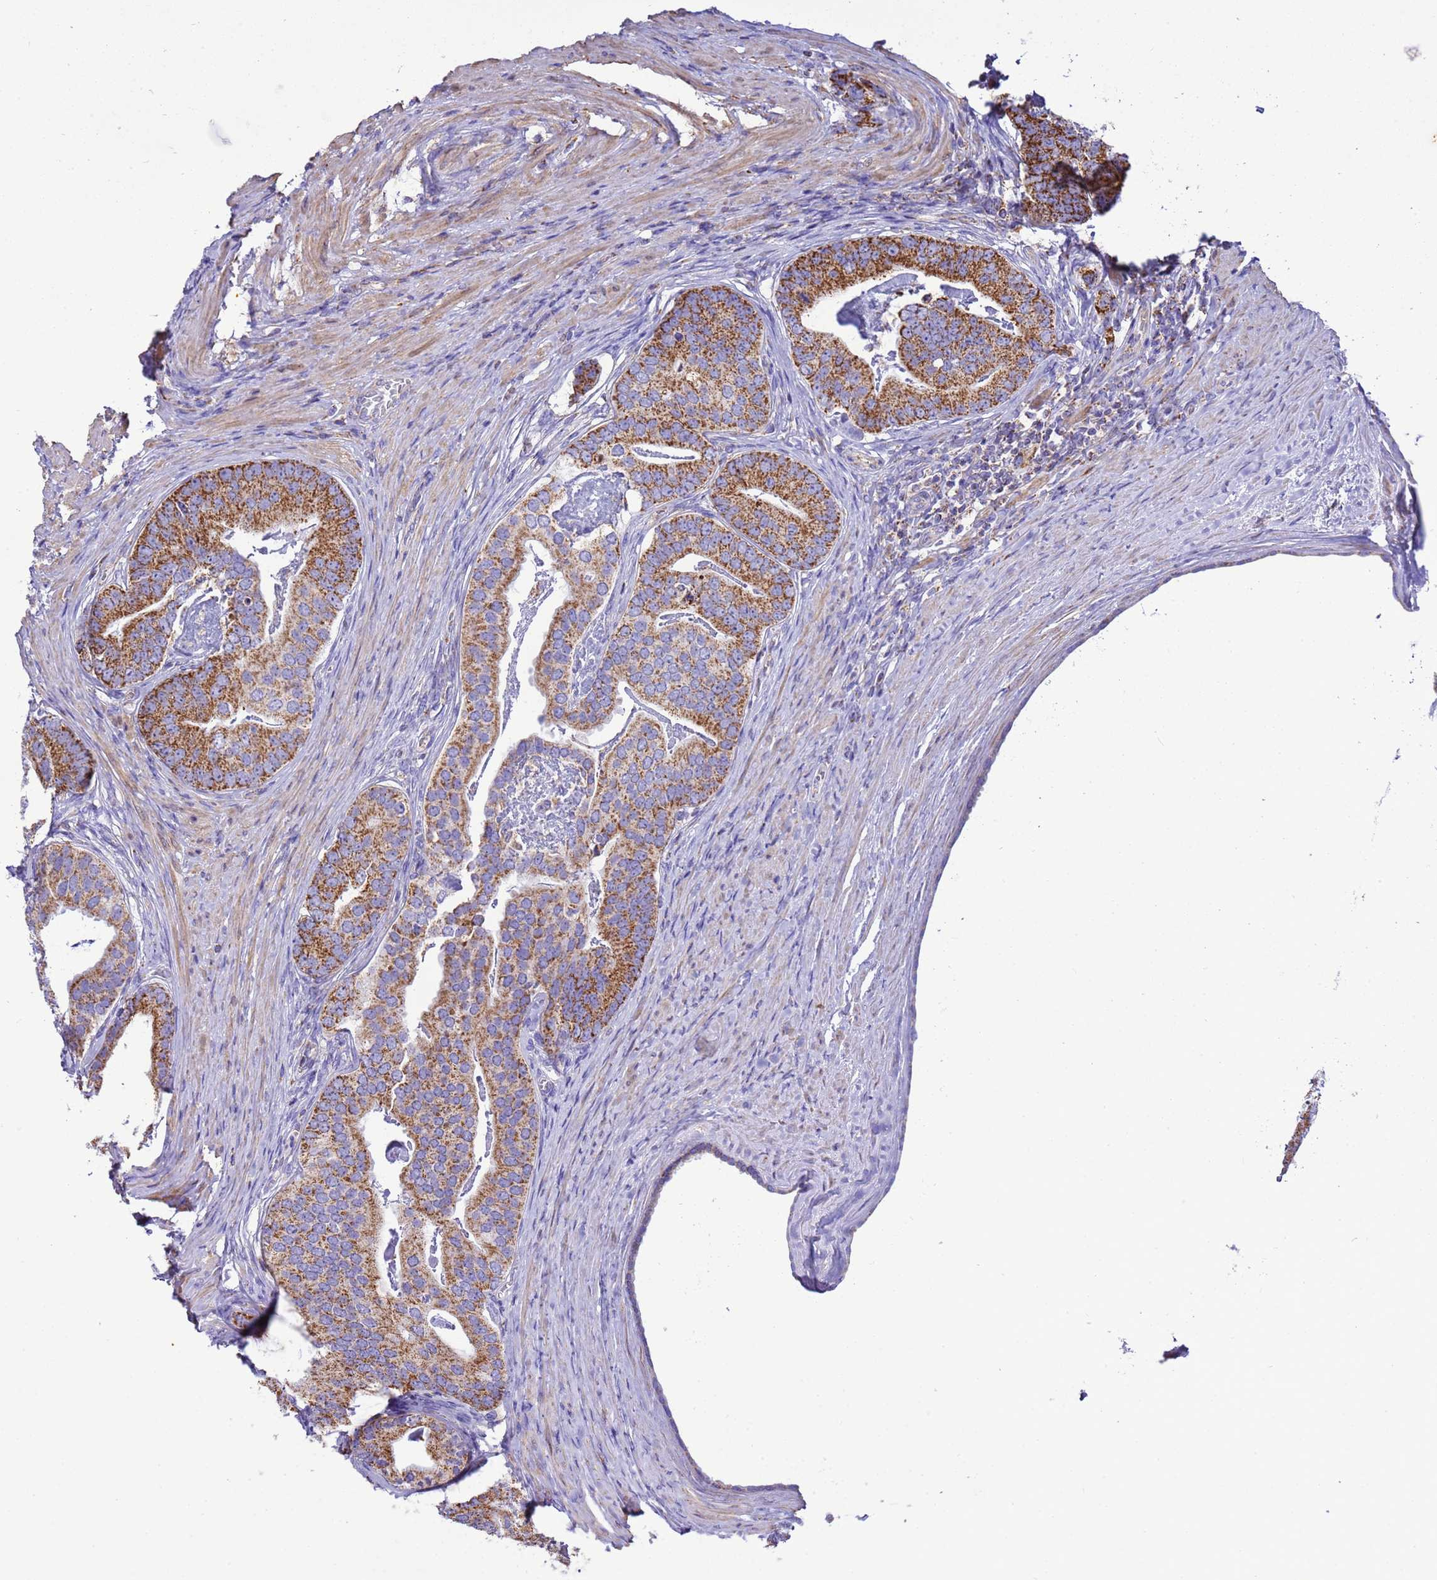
{"staining": {"intensity": "strong", "quantity": ">75%", "location": "cytoplasmic/membranous"}, "tissue": "prostate cancer", "cell_type": "Tumor cells", "image_type": "cancer", "snomed": [{"axis": "morphology", "description": "Adenocarcinoma, Low grade"}, {"axis": "topography", "description": "Prostate"}], "caption": "A high amount of strong cytoplasmic/membranous staining is present in approximately >75% of tumor cells in prostate cancer tissue. Nuclei are stained in blue.", "gene": "RNF165", "patient": {"sex": "male", "age": 71}}